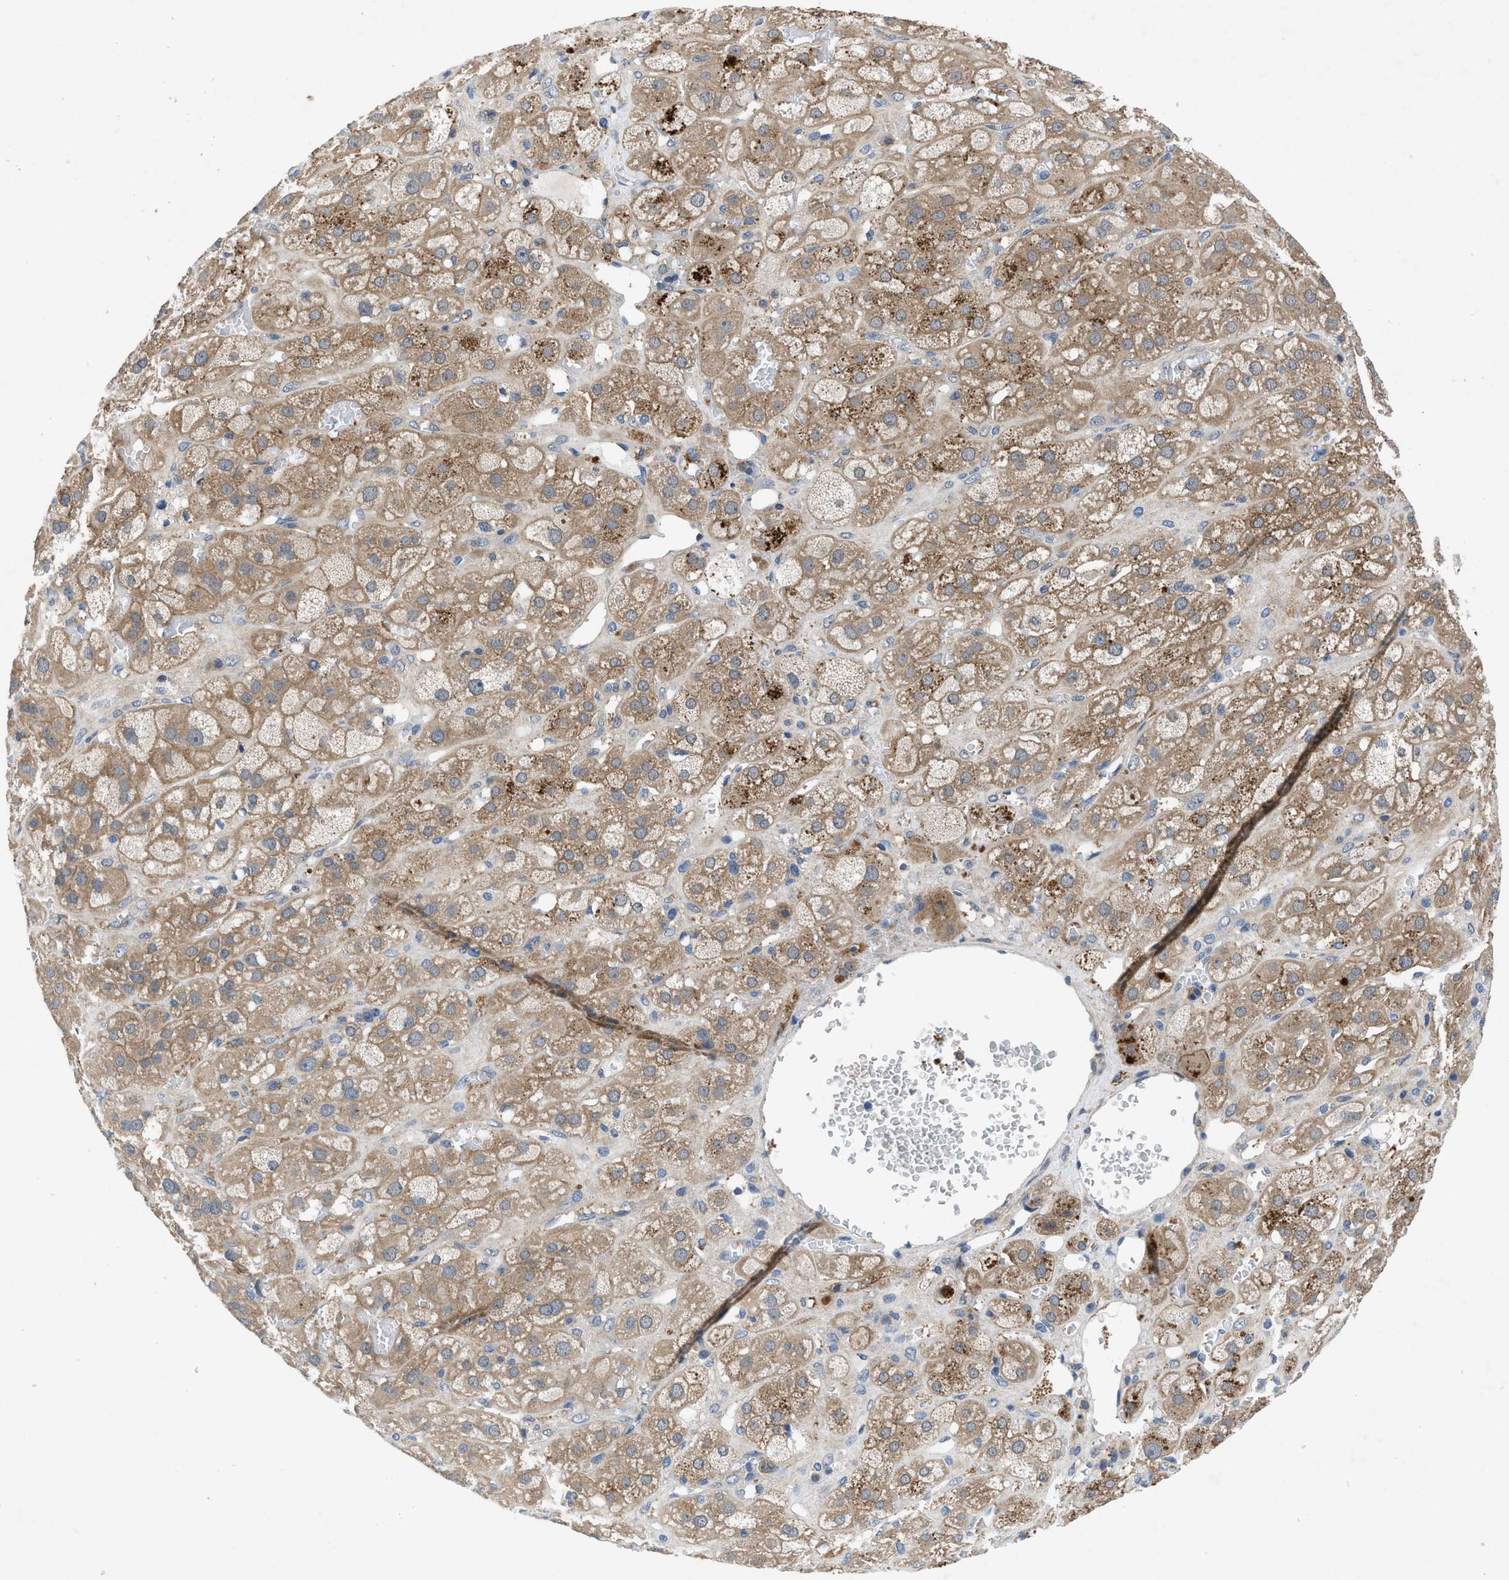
{"staining": {"intensity": "moderate", "quantity": ">75%", "location": "cytoplasmic/membranous"}, "tissue": "adrenal gland", "cell_type": "Glandular cells", "image_type": "normal", "snomed": [{"axis": "morphology", "description": "Normal tissue, NOS"}, {"axis": "topography", "description": "Adrenal gland"}], "caption": "Immunohistochemistry (IHC) (DAB (3,3'-diaminobenzidine)) staining of normal adrenal gland reveals moderate cytoplasmic/membranous protein positivity in about >75% of glandular cells.", "gene": "PANX1", "patient": {"sex": "female", "age": 47}}